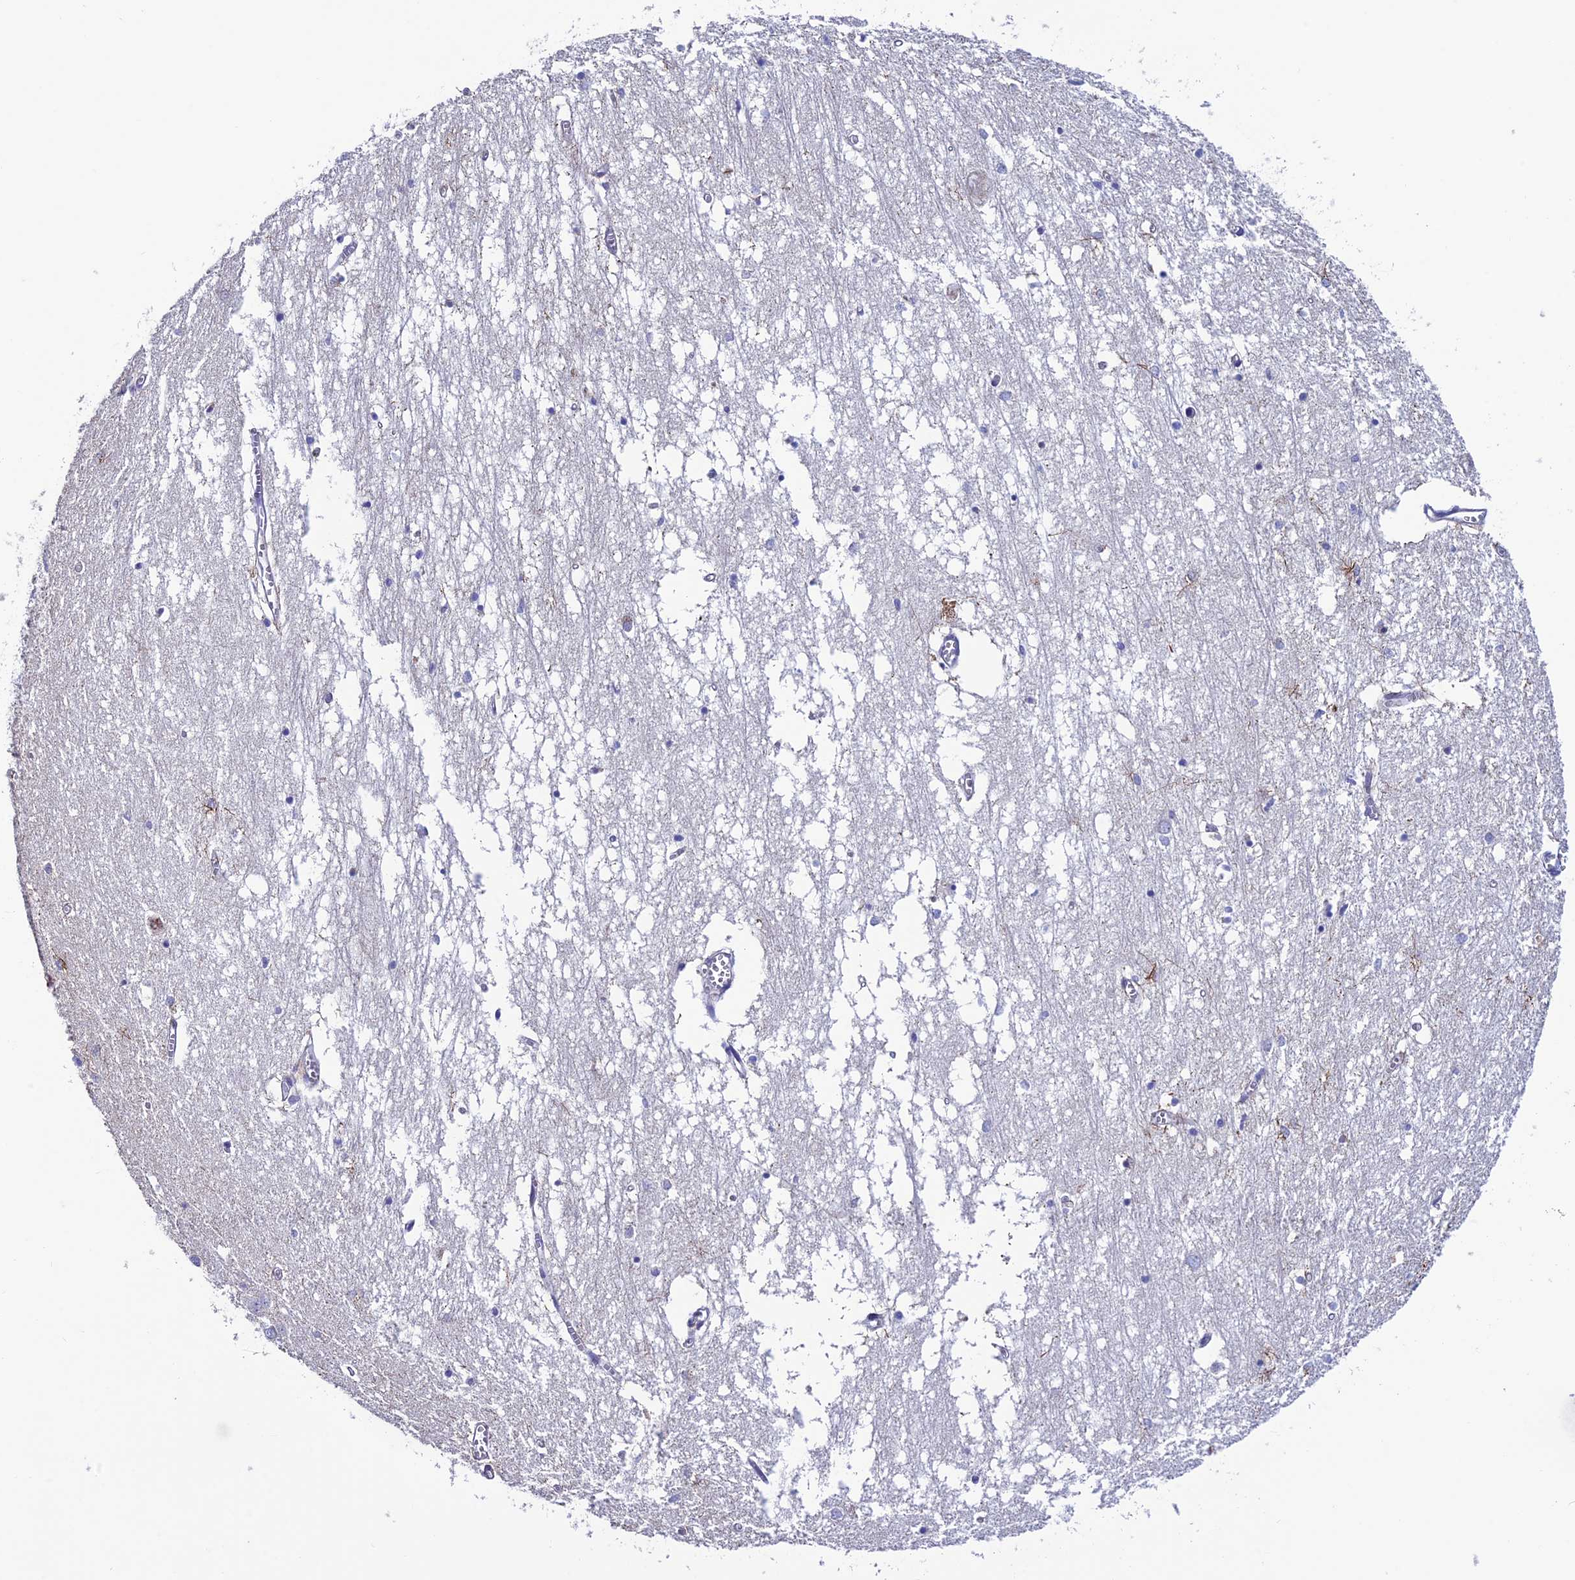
{"staining": {"intensity": "negative", "quantity": "none", "location": "none"}, "tissue": "hippocampus", "cell_type": "Glial cells", "image_type": "normal", "snomed": [{"axis": "morphology", "description": "Normal tissue, NOS"}, {"axis": "topography", "description": "Hippocampus"}], "caption": "The image displays no significant positivity in glial cells of hippocampus.", "gene": "FAM178B", "patient": {"sex": "male", "age": 70}}